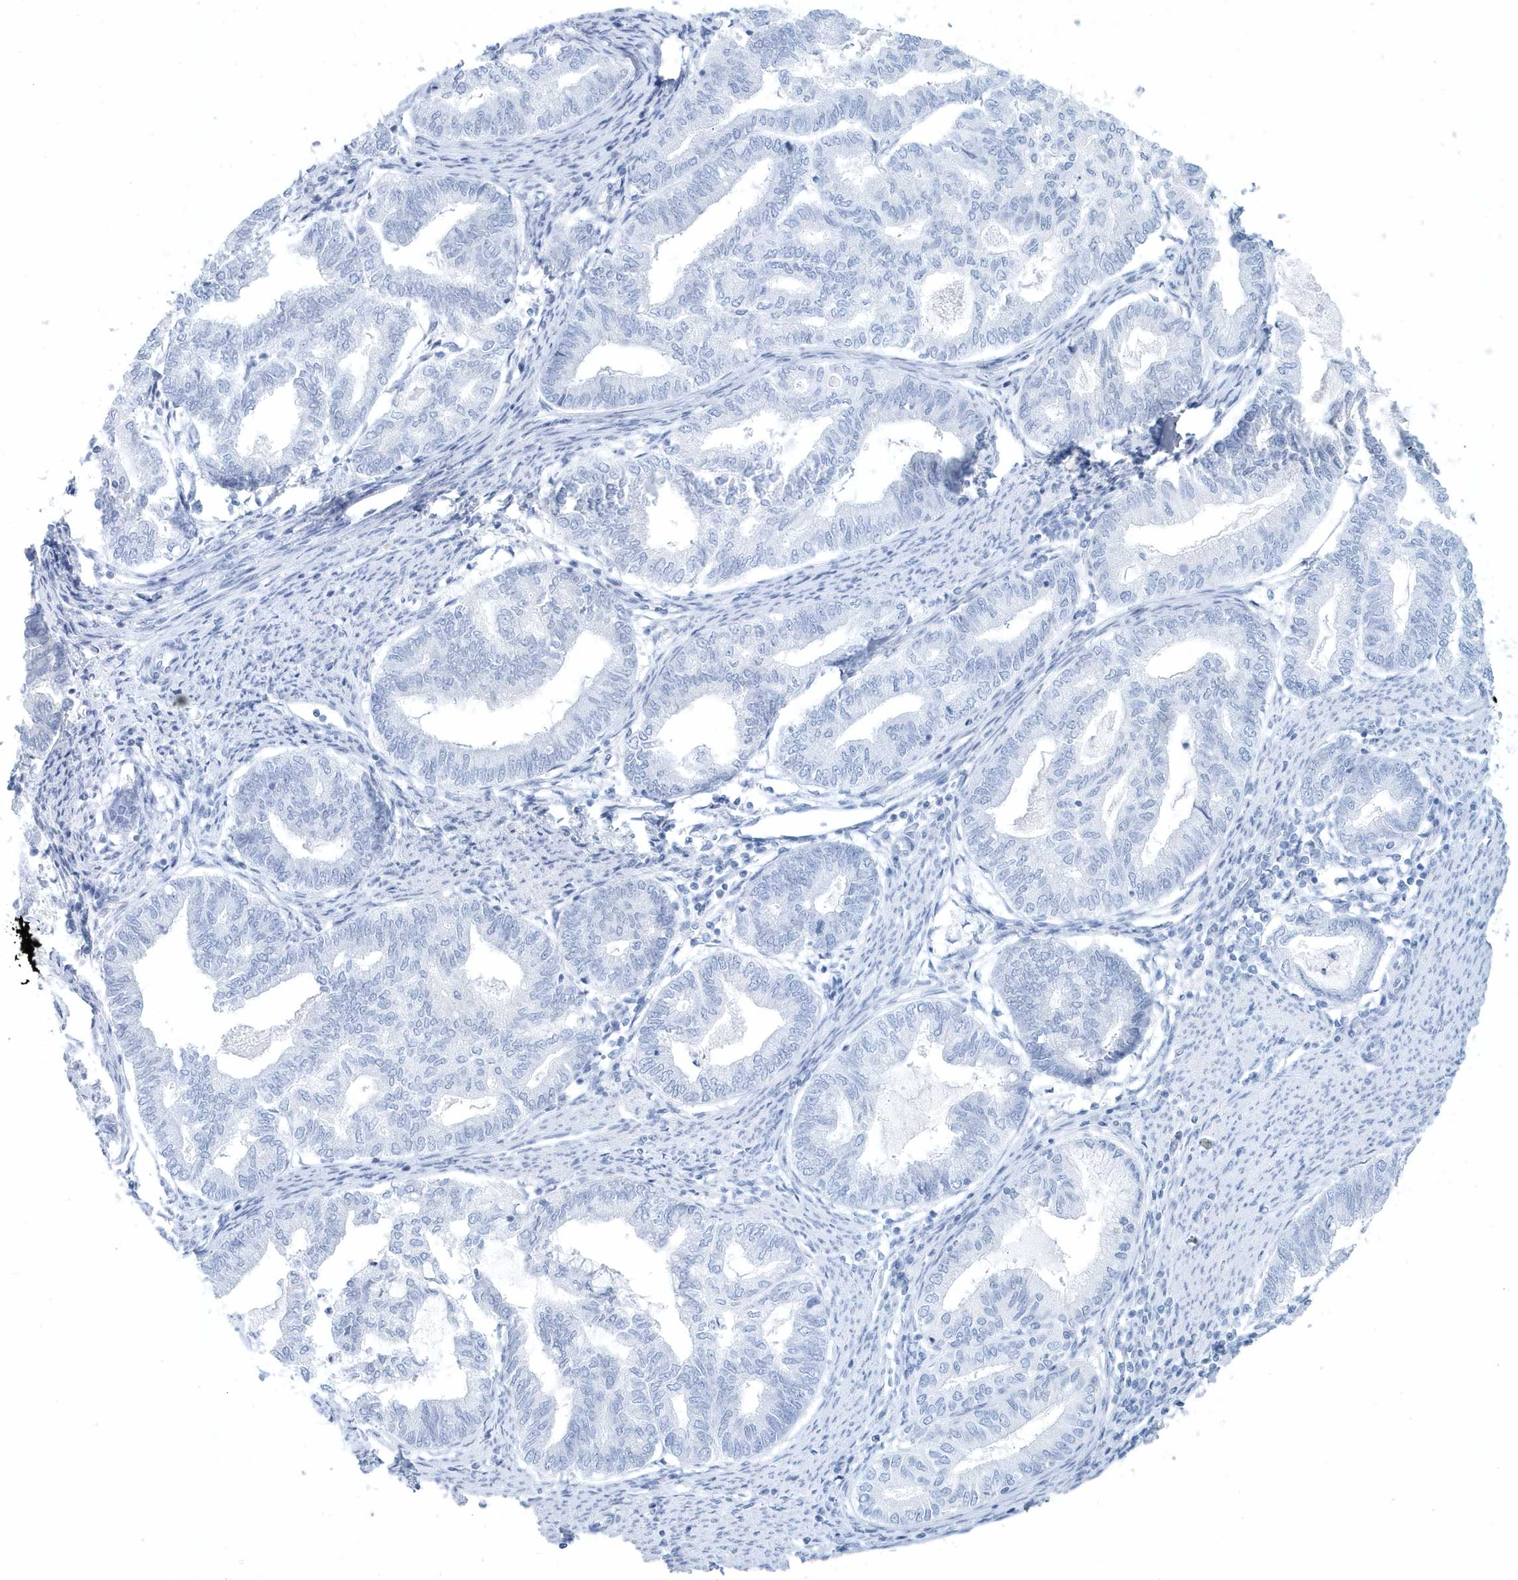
{"staining": {"intensity": "negative", "quantity": "none", "location": "none"}, "tissue": "endometrial cancer", "cell_type": "Tumor cells", "image_type": "cancer", "snomed": [{"axis": "morphology", "description": "Adenocarcinoma, NOS"}, {"axis": "topography", "description": "Endometrium"}], "caption": "A high-resolution histopathology image shows immunohistochemistry staining of adenocarcinoma (endometrial), which displays no significant expression in tumor cells. The staining is performed using DAB (3,3'-diaminobenzidine) brown chromogen with nuclei counter-stained in using hematoxylin.", "gene": "PTPRO", "patient": {"sex": "female", "age": 79}}